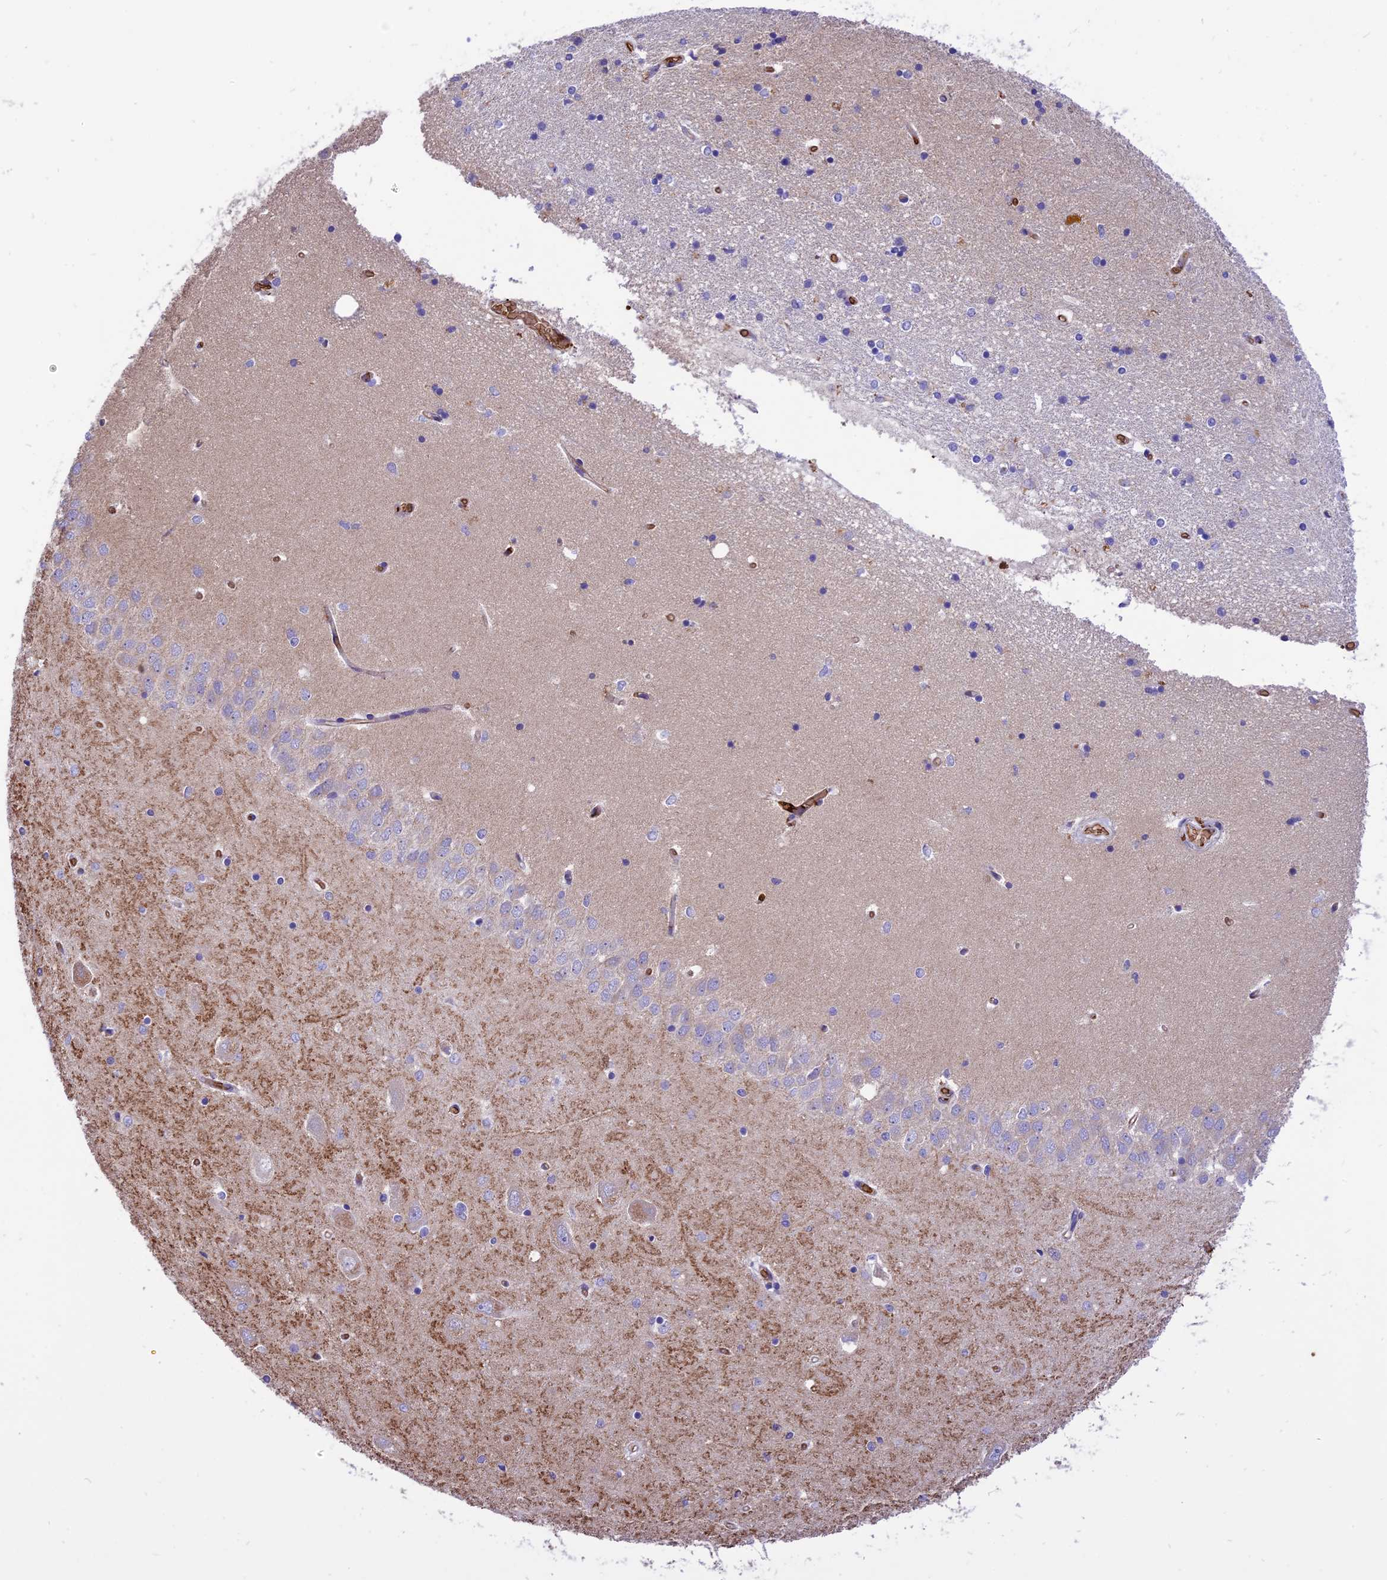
{"staining": {"intensity": "negative", "quantity": "none", "location": "none"}, "tissue": "hippocampus", "cell_type": "Glial cells", "image_type": "normal", "snomed": [{"axis": "morphology", "description": "Normal tissue, NOS"}, {"axis": "topography", "description": "Hippocampus"}], "caption": "A micrograph of hippocampus stained for a protein exhibits no brown staining in glial cells.", "gene": "TTC4", "patient": {"sex": "male", "age": 45}}